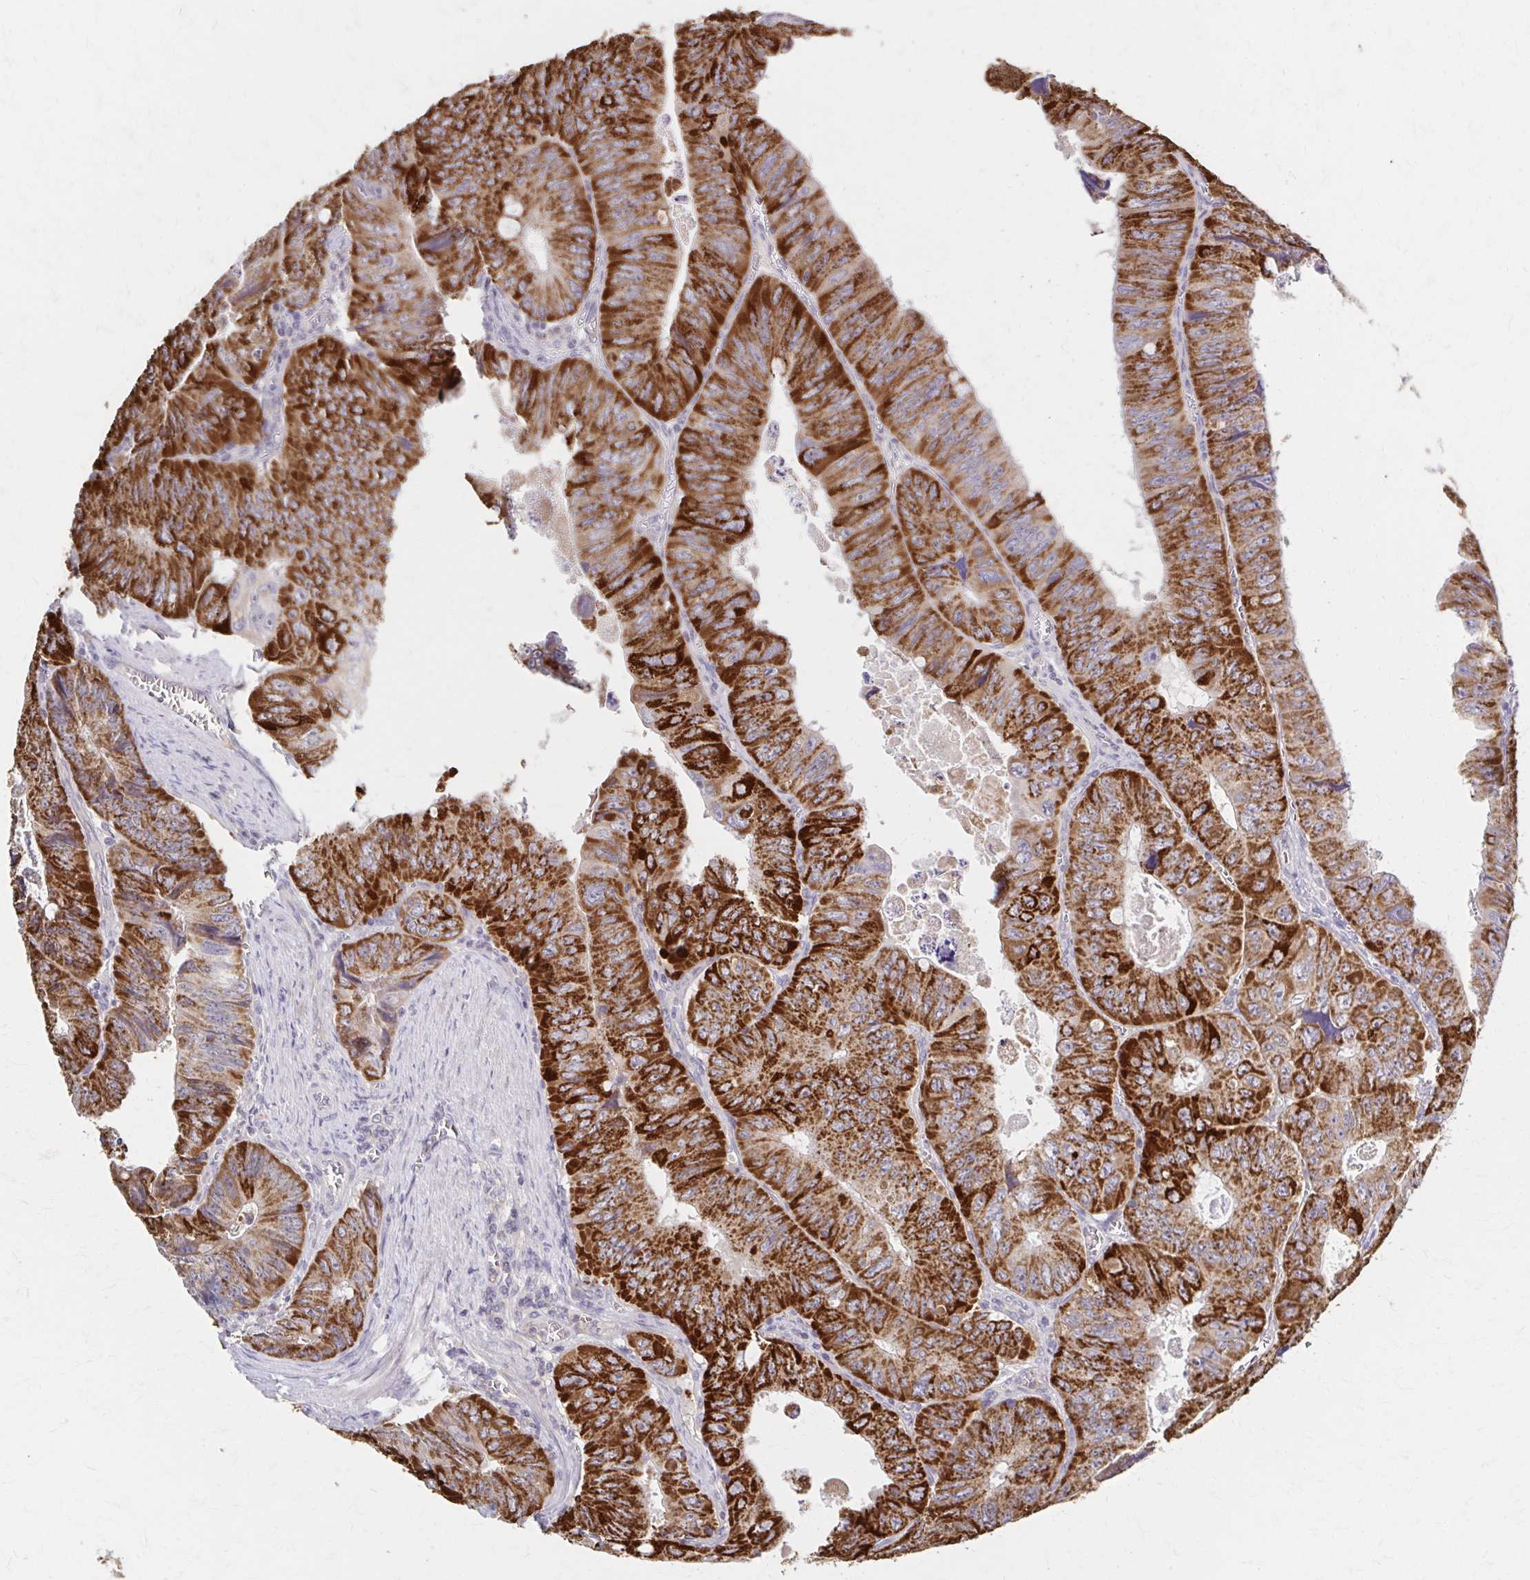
{"staining": {"intensity": "strong", "quantity": ">75%", "location": "cytoplasmic/membranous"}, "tissue": "colorectal cancer", "cell_type": "Tumor cells", "image_type": "cancer", "snomed": [{"axis": "morphology", "description": "Adenocarcinoma, NOS"}, {"axis": "topography", "description": "Colon"}], "caption": "Colorectal cancer (adenocarcinoma) stained with a brown dye shows strong cytoplasmic/membranous positive positivity in approximately >75% of tumor cells.", "gene": "HMGCS2", "patient": {"sex": "female", "age": 84}}